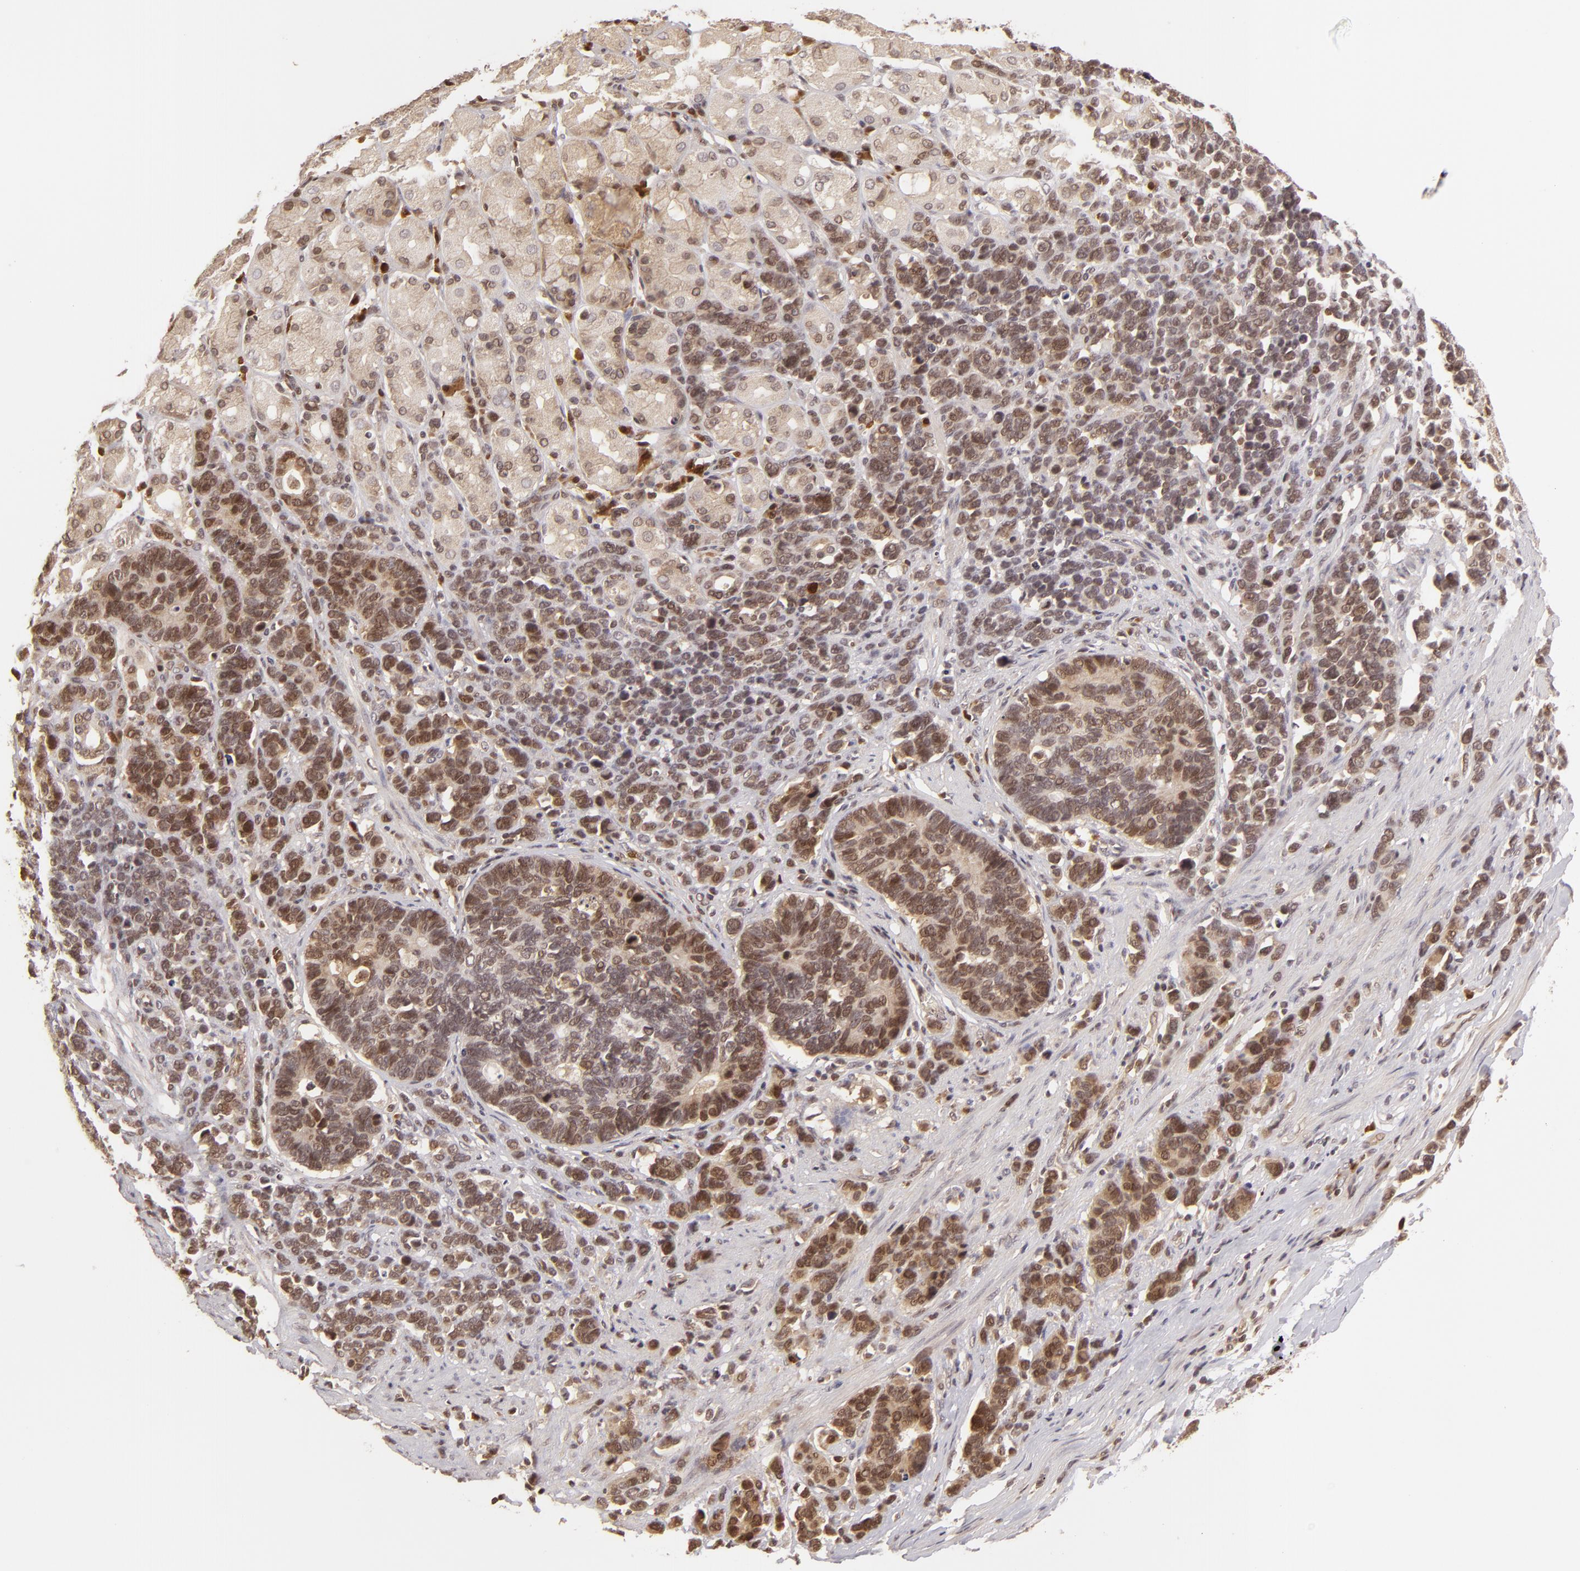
{"staining": {"intensity": "strong", "quantity": "25%-75%", "location": "nuclear"}, "tissue": "stomach cancer", "cell_type": "Tumor cells", "image_type": "cancer", "snomed": [{"axis": "morphology", "description": "Adenocarcinoma, NOS"}, {"axis": "topography", "description": "Stomach, upper"}], "caption": "A high amount of strong nuclear staining is appreciated in about 25%-75% of tumor cells in stomach cancer tissue.", "gene": "ZBTB33", "patient": {"sex": "male", "age": 71}}